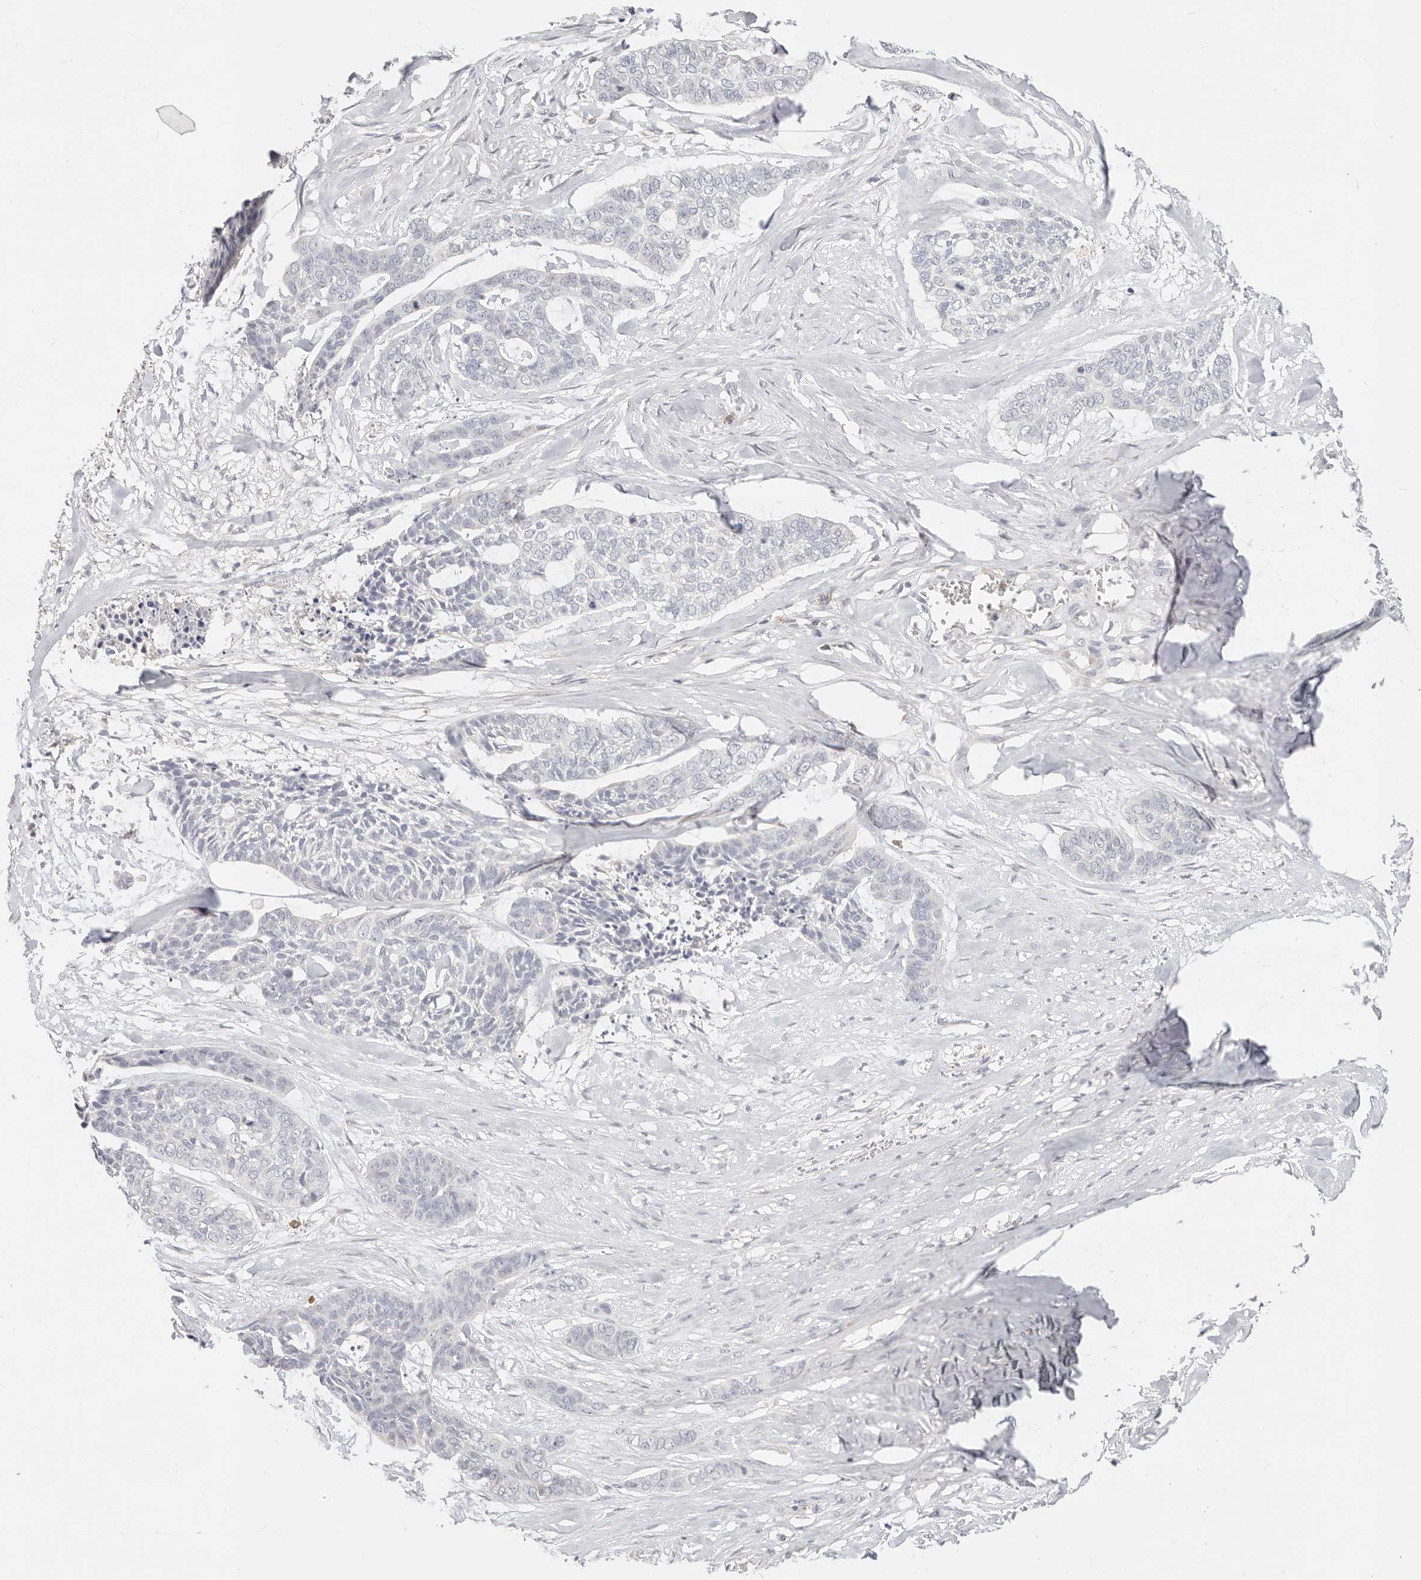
{"staining": {"intensity": "negative", "quantity": "none", "location": "none"}, "tissue": "skin cancer", "cell_type": "Tumor cells", "image_type": "cancer", "snomed": [{"axis": "morphology", "description": "Basal cell carcinoma"}, {"axis": "topography", "description": "Skin"}], "caption": "IHC of basal cell carcinoma (skin) reveals no positivity in tumor cells. (Brightfield microscopy of DAB IHC at high magnification).", "gene": "TMEM63B", "patient": {"sex": "female", "age": 64}}